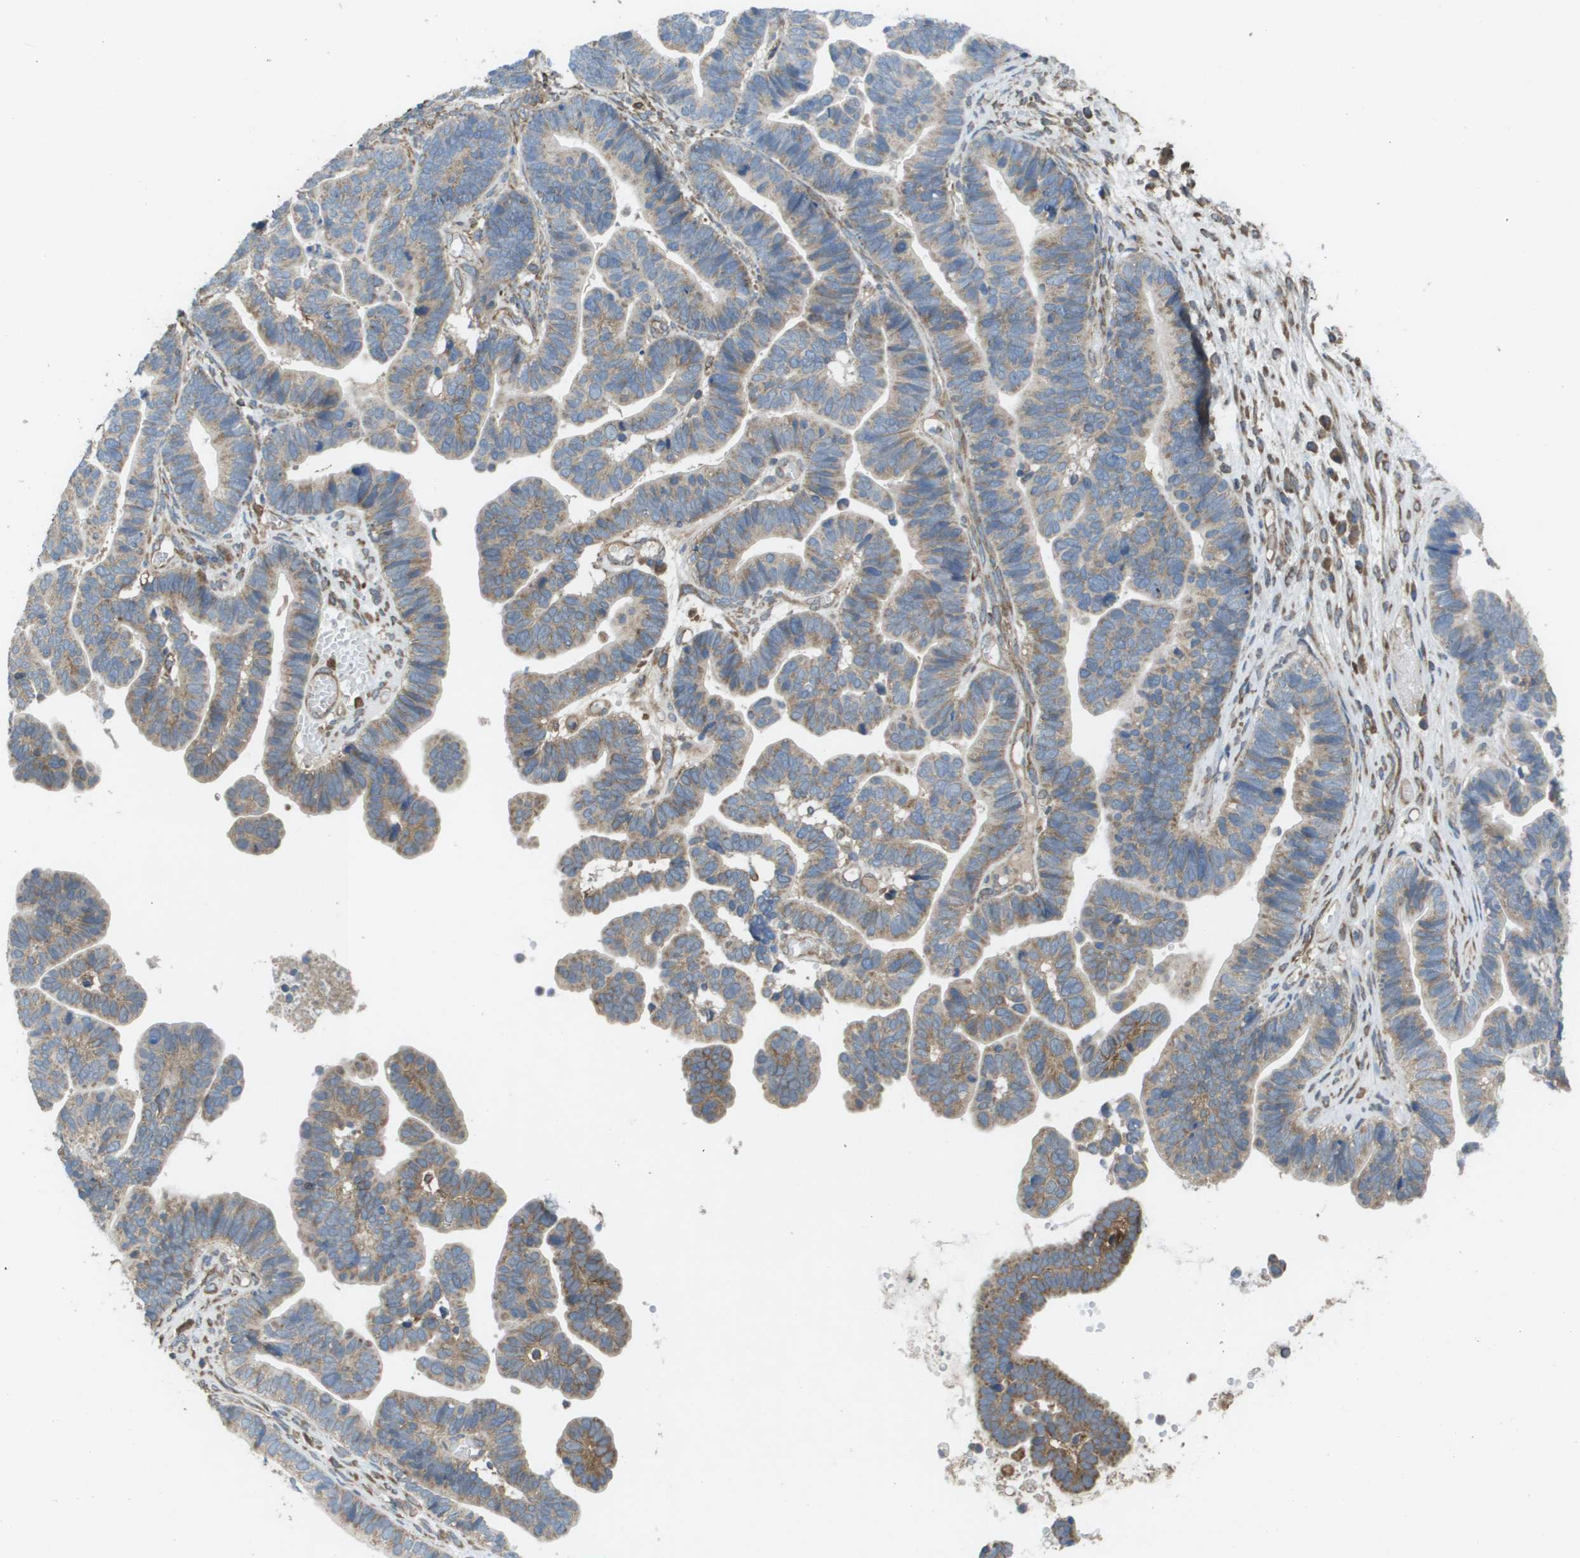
{"staining": {"intensity": "weak", "quantity": ">75%", "location": "cytoplasmic/membranous"}, "tissue": "ovarian cancer", "cell_type": "Tumor cells", "image_type": "cancer", "snomed": [{"axis": "morphology", "description": "Cystadenocarcinoma, serous, NOS"}, {"axis": "topography", "description": "Ovary"}], "caption": "A high-resolution image shows IHC staining of ovarian cancer, which shows weak cytoplasmic/membranous positivity in approximately >75% of tumor cells.", "gene": "CLCN2", "patient": {"sex": "female", "age": 56}}